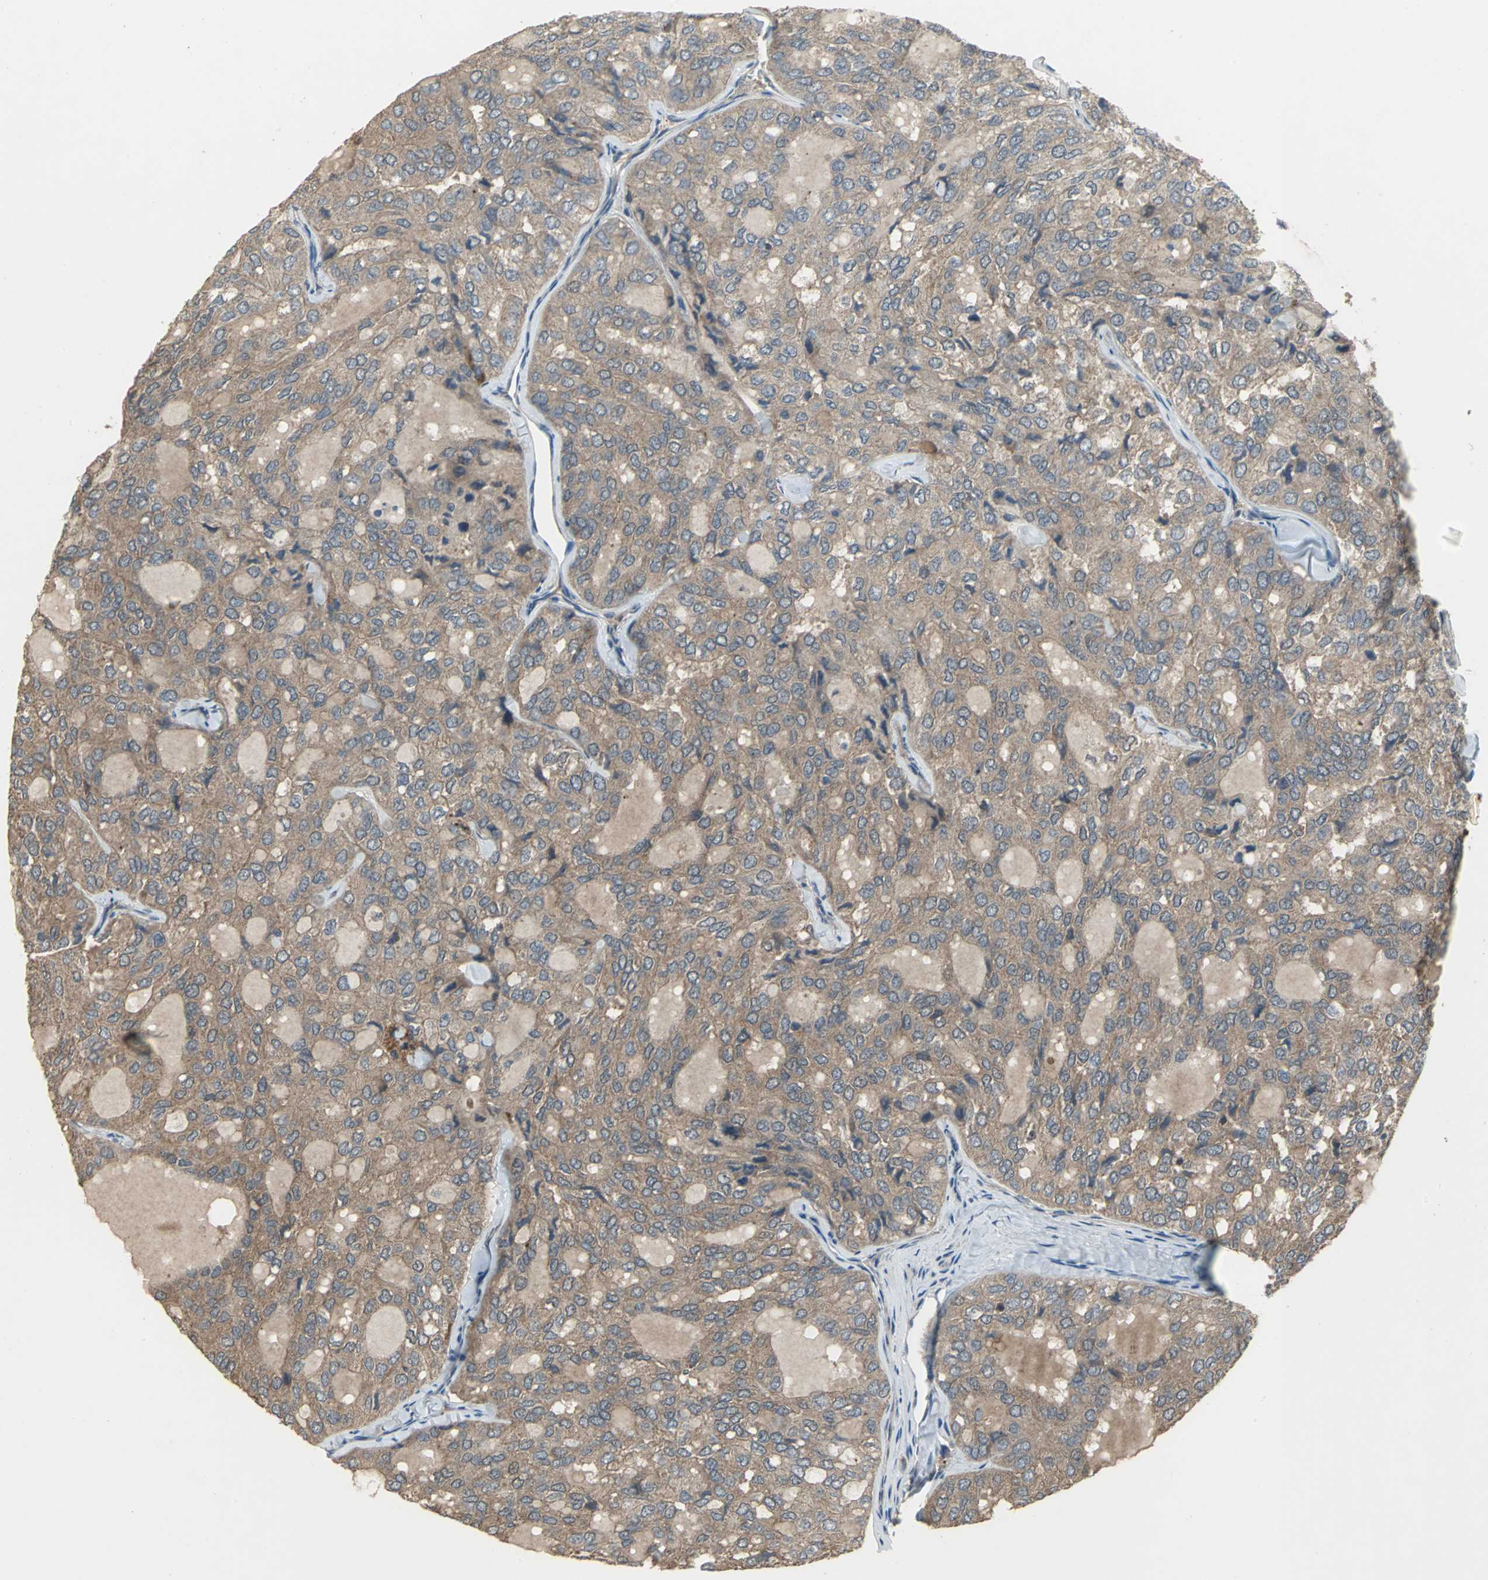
{"staining": {"intensity": "moderate", "quantity": ">75%", "location": "cytoplasmic/membranous"}, "tissue": "thyroid cancer", "cell_type": "Tumor cells", "image_type": "cancer", "snomed": [{"axis": "morphology", "description": "Follicular adenoma carcinoma, NOS"}, {"axis": "topography", "description": "Thyroid gland"}], "caption": "Immunohistochemistry photomicrograph of neoplastic tissue: thyroid cancer (follicular adenoma carcinoma) stained using immunohistochemistry (IHC) shows medium levels of moderate protein expression localized specifically in the cytoplasmic/membranous of tumor cells, appearing as a cytoplasmic/membranous brown color.", "gene": "MET", "patient": {"sex": "male", "age": 75}}